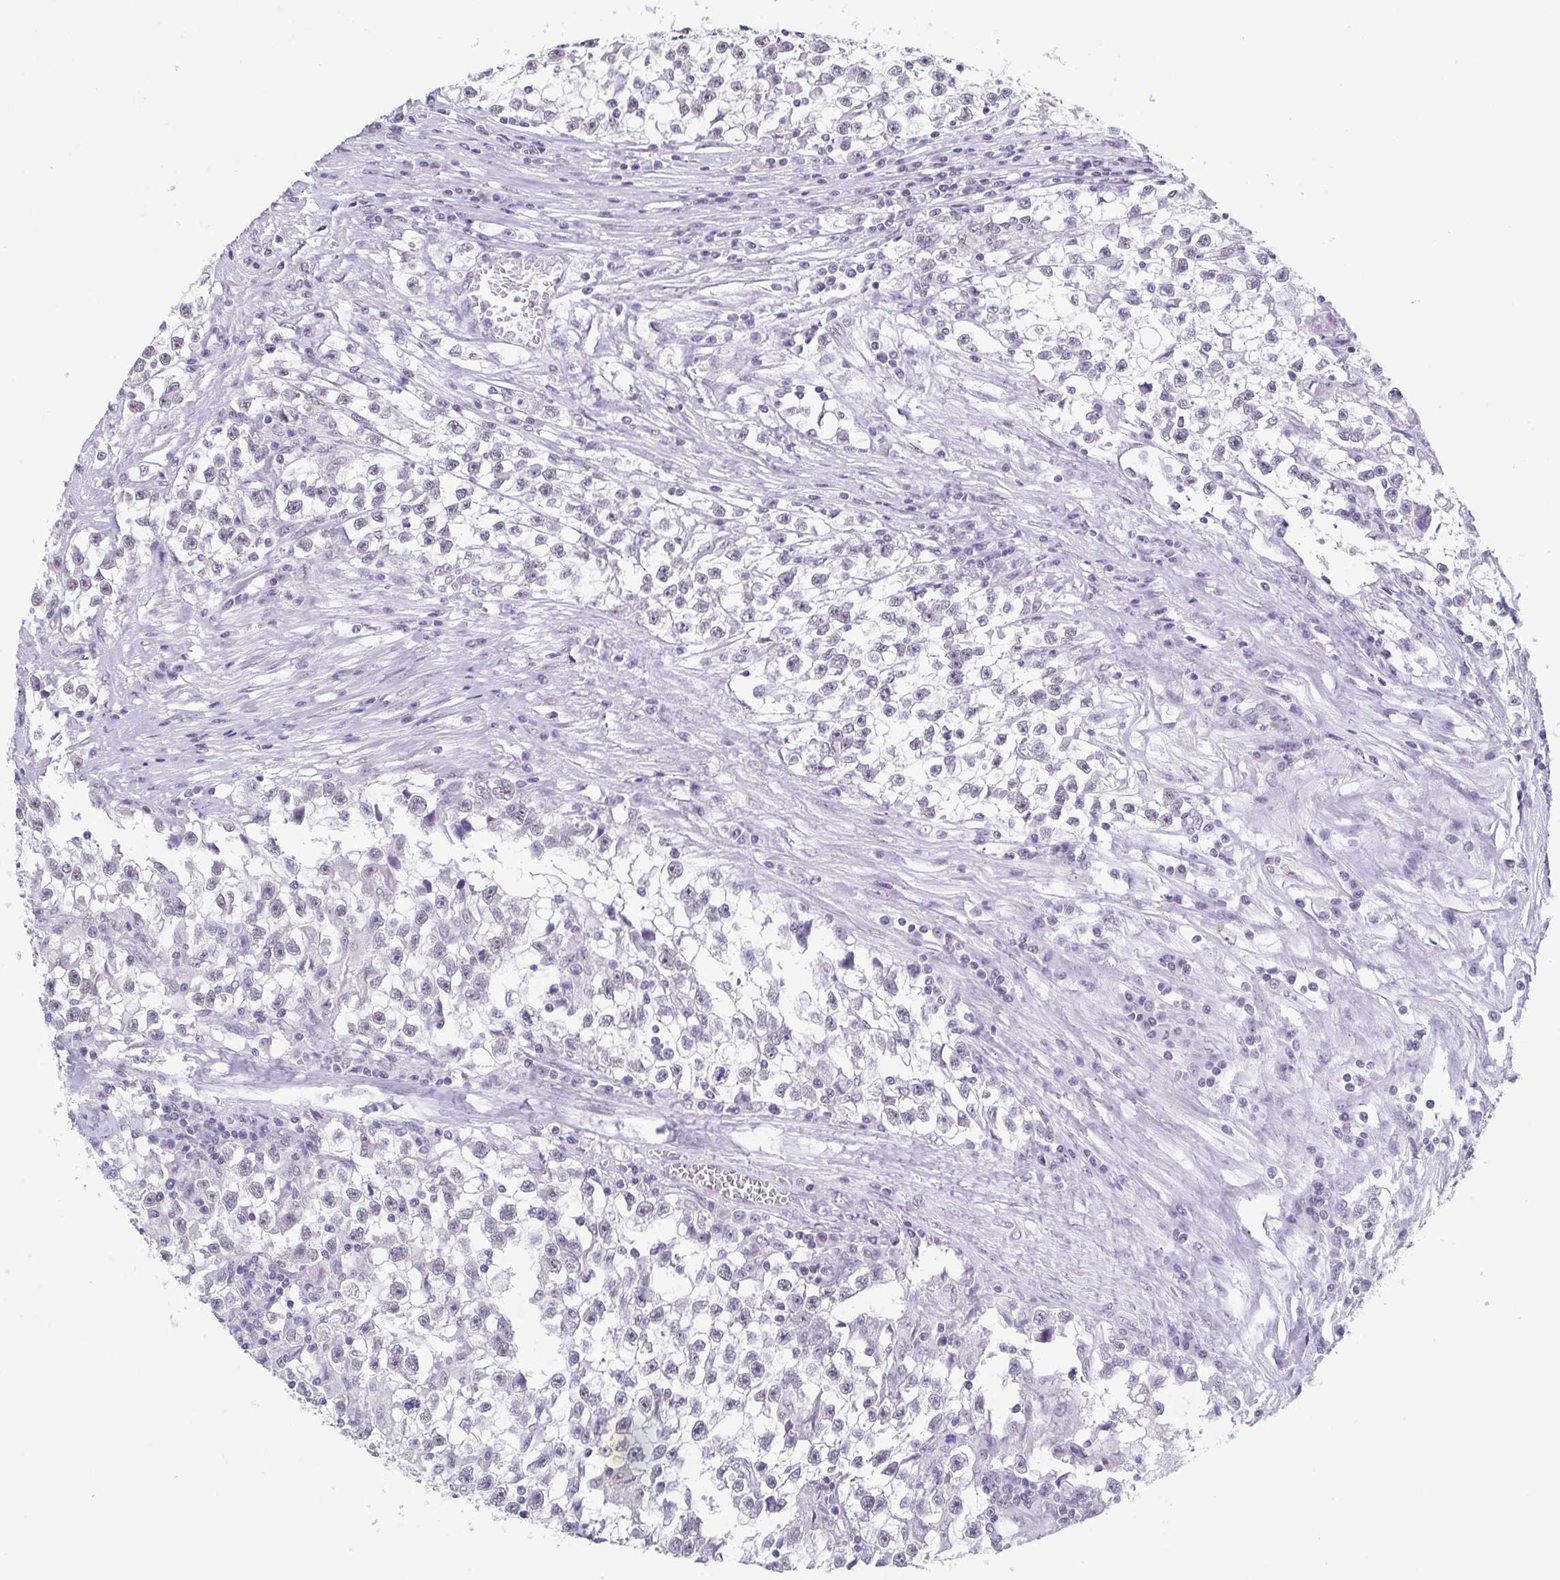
{"staining": {"intensity": "negative", "quantity": "none", "location": "none"}, "tissue": "testis cancer", "cell_type": "Tumor cells", "image_type": "cancer", "snomed": [{"axis": "morphology", "description": "Seminoma, NOS"}, {"axis": "topography", "description": "Testis"}], "caption": "An image of seminoma (testis) stained for a protein shows no brown staining in tumor cells.", "gene": "TMEM92", "patient": {"sex": "male", "age": 31}}